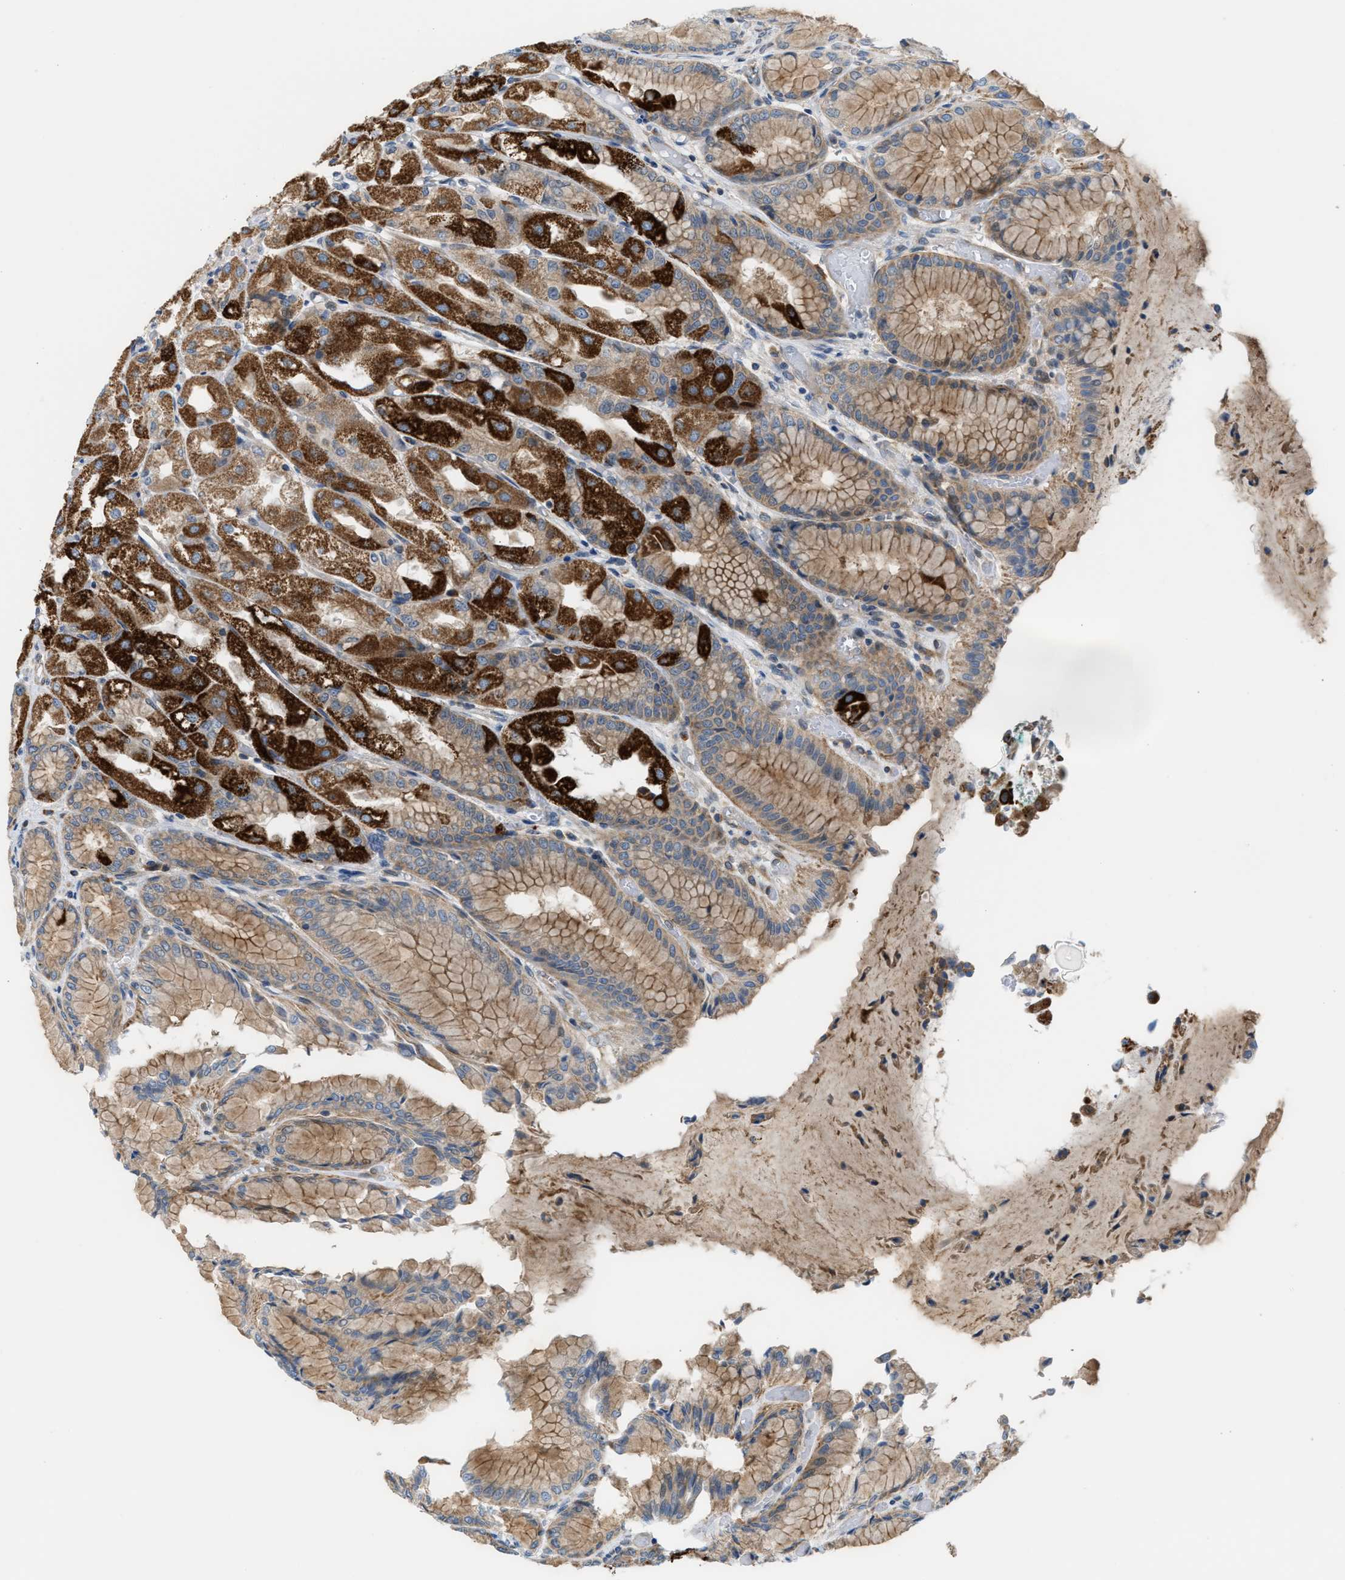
{"staining": {"intensity": "strong", "quantity": "25%-75%", "location": "cytoplasmic/membranous"}, "tissue": "stomach", "cell_type": "Glandular cells", "image_type": "normal", "snomed": [{"axis": "morphology", "description": "Normal tissue, NOS"}, {"axis": "topography", "description": "Stomach, upper"}], "caption": "The photomicrograph reveals a brown stain indicating the presence of a protein in the cytoplasmic/membranous of glandular cells in stomach.", "gene": "PDCL", "patient": {"sex": "male", "age": 72}}